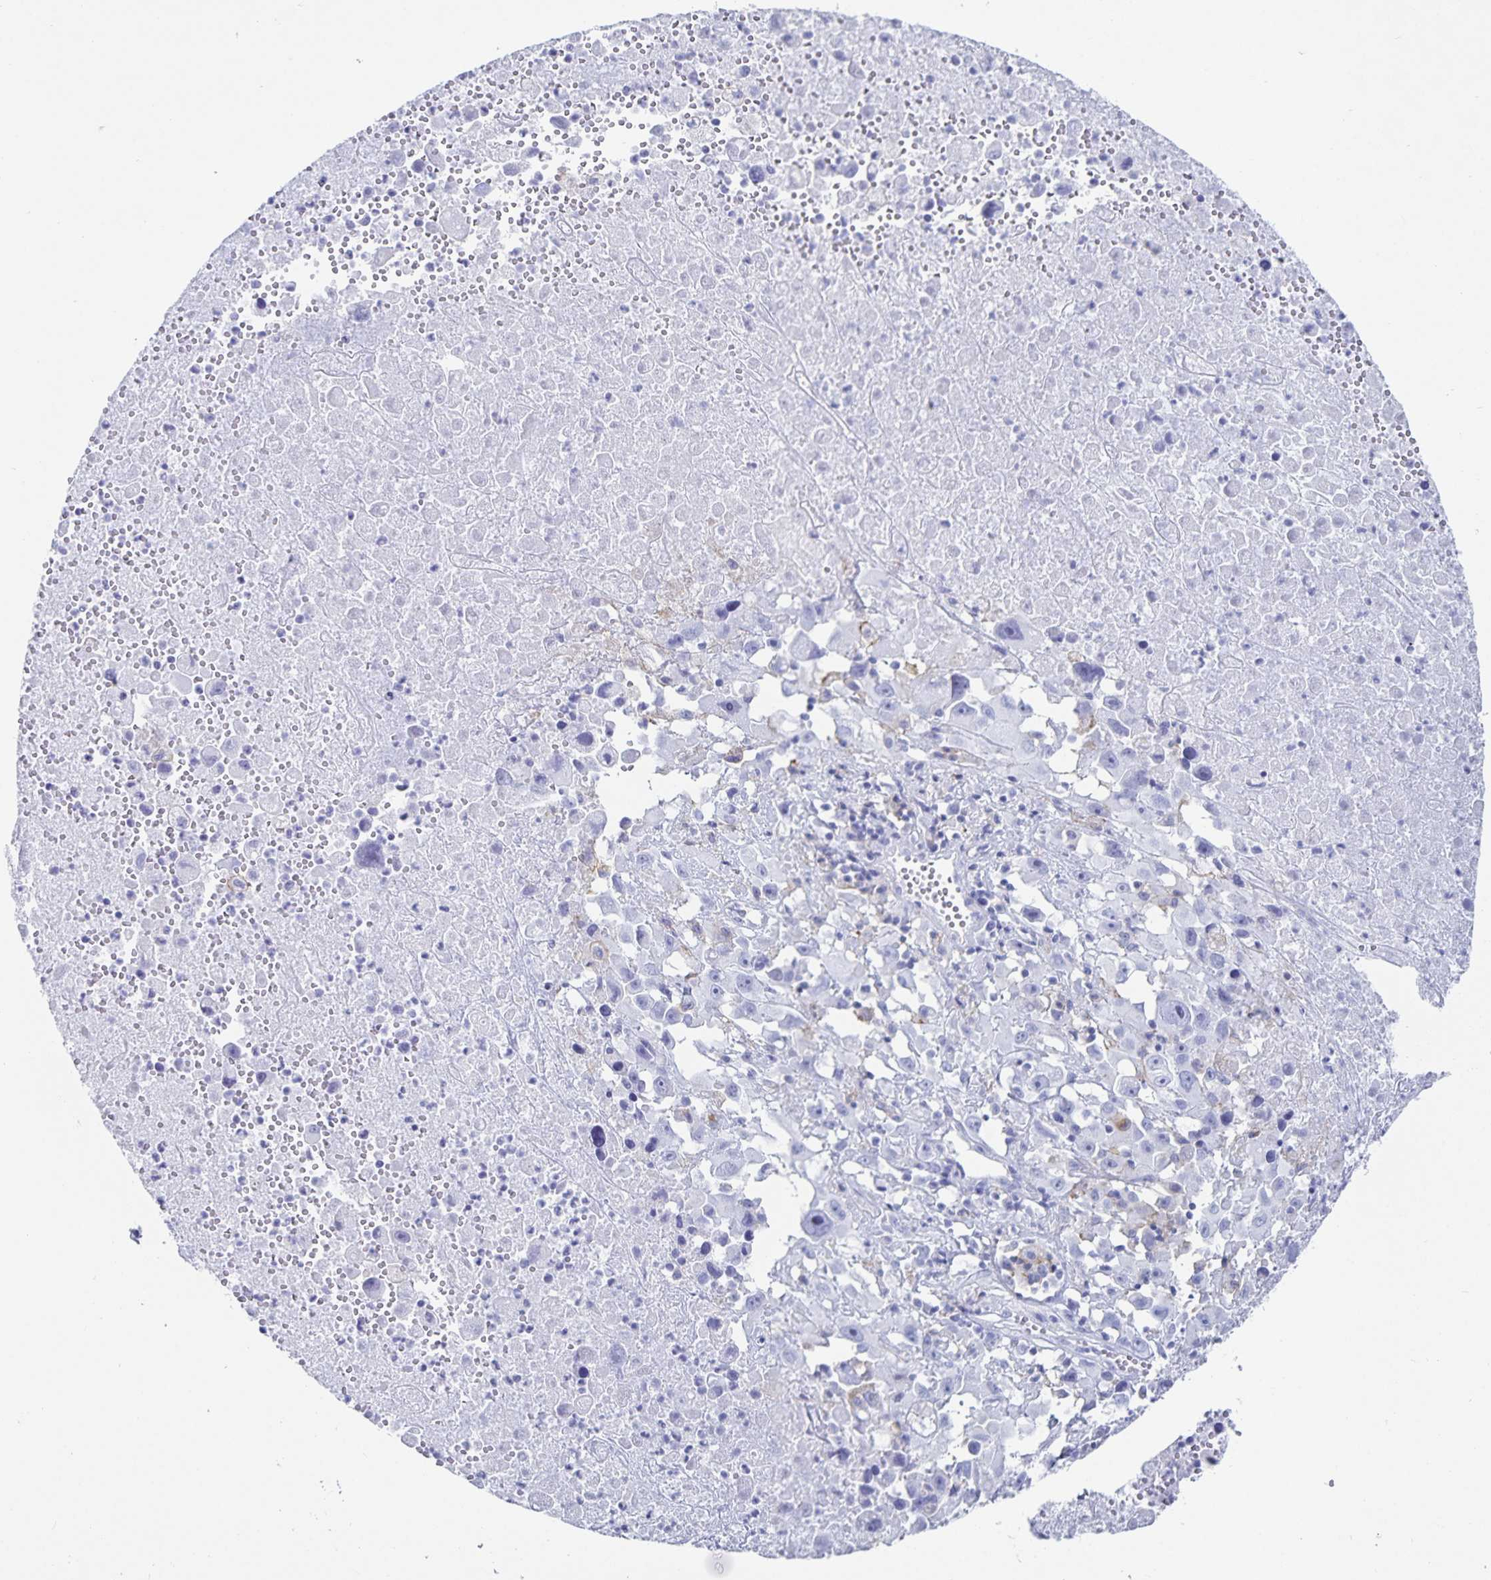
{"staining": {"intensity": "negative", "quantity": "none", "location": "none"}, "tissue": "melanoma", "cell_type": "Tumor cells", "image_type": "cancer", "snomed": [{"axis": "morphology", "description": "Malignant melanoma, Metastatic site"}, {"axis": "topography", "description": "Soft tissue"}], "caption": "Human malignant melanoma (metastatic site) stained for a protein using immunohistochemistry exhibits no expression in tumor cells.", "gene": "C19orf73", "patient": {"sex": "male", "age": 50}}